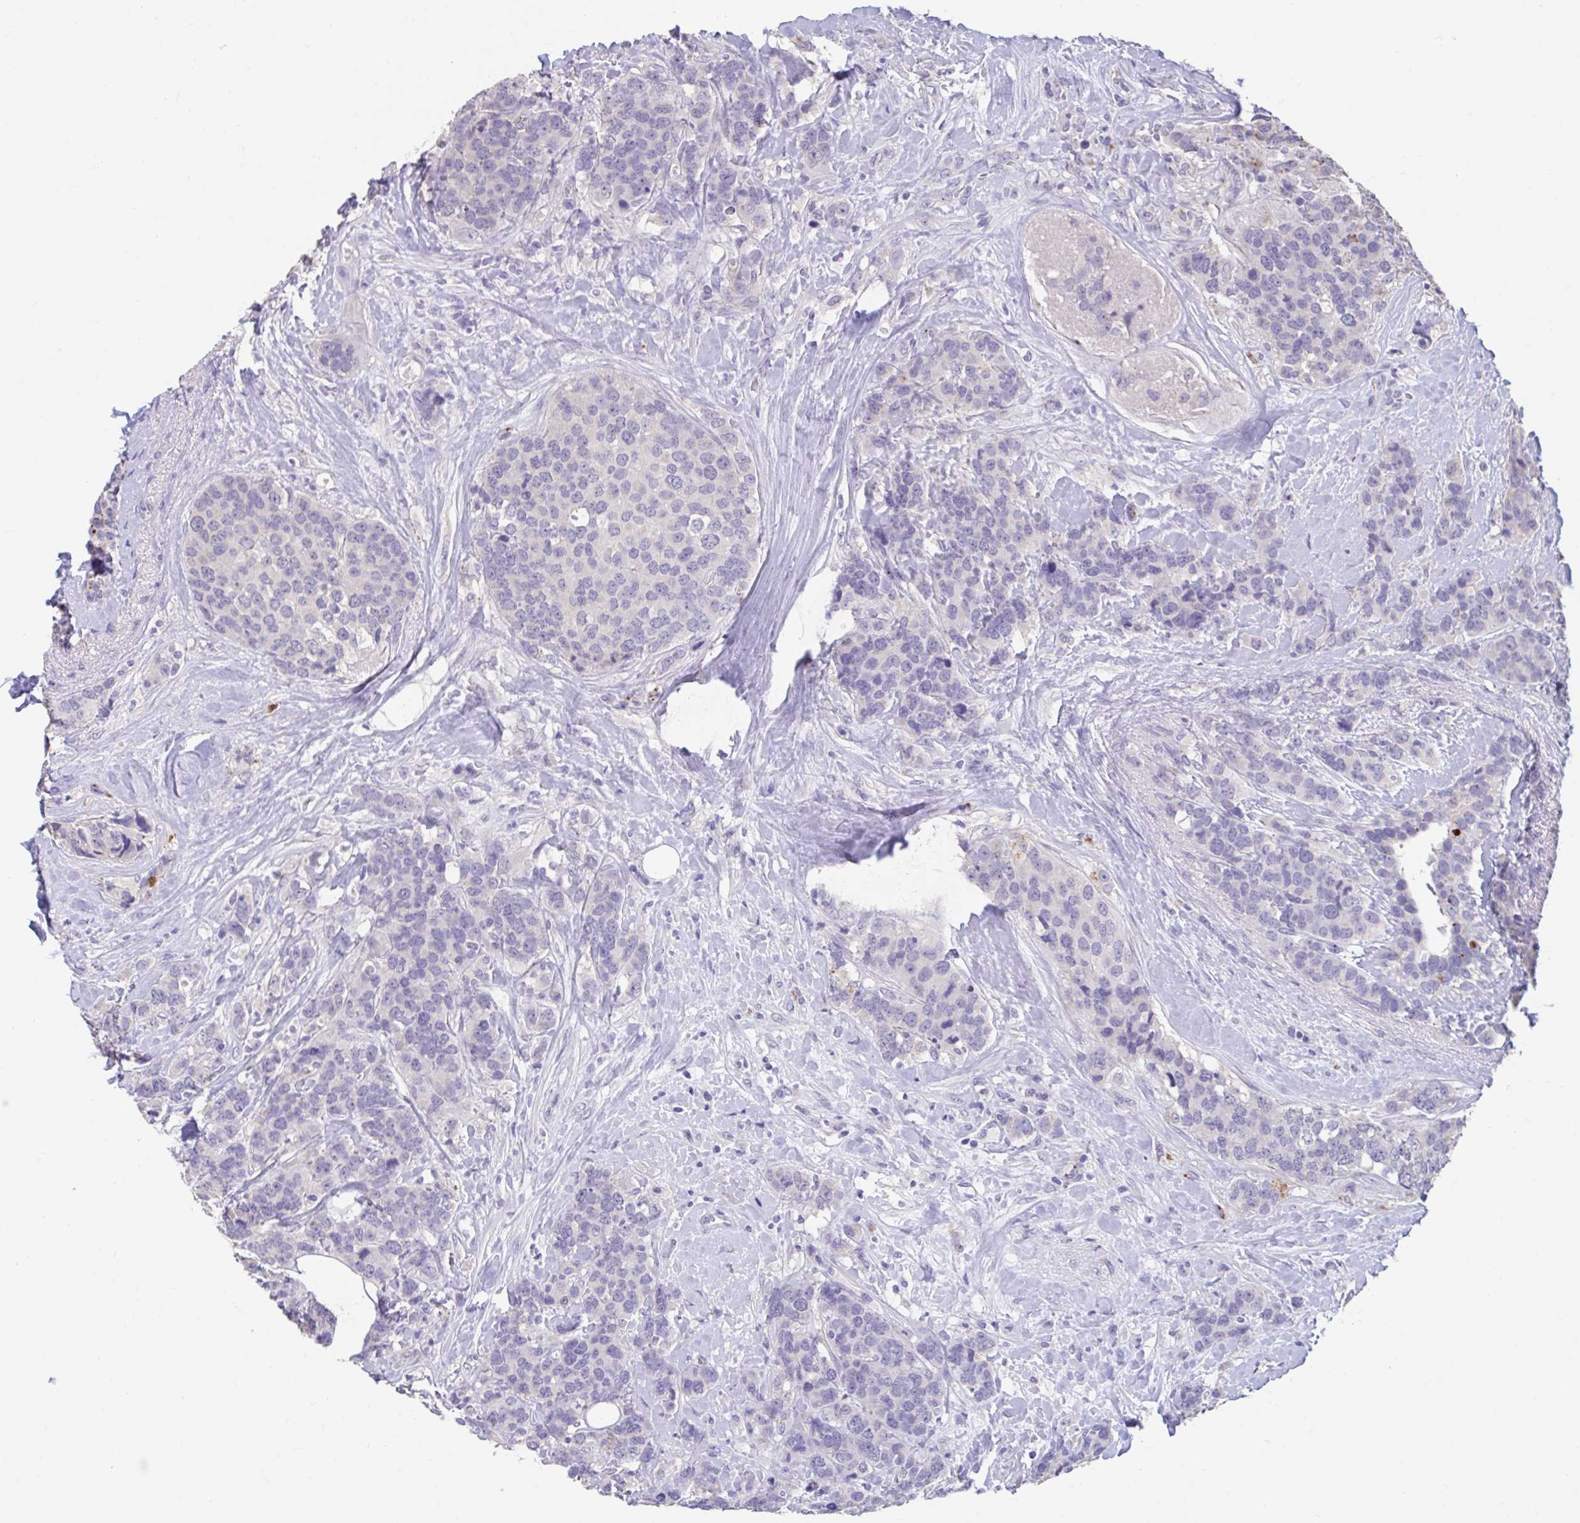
{"staining": {"intensity": "negative", "quantity": "none", "location": "none"}, "tissue": "breast cancer", "cell_type": "Tumor cells", "image_type": "cancer", "snomed": [{"axis": "morphology", "description": "Lobular carcinoma"}, {"axis": "topography", "description": "Breast"}], "caption": "The immunohistochemistry photomicrograph has no significant positivity in tumor cells of lobular carcinoma (breast) tissue.", "gene": "GPR162", "patient": {"sex": "female", "age": 59}}